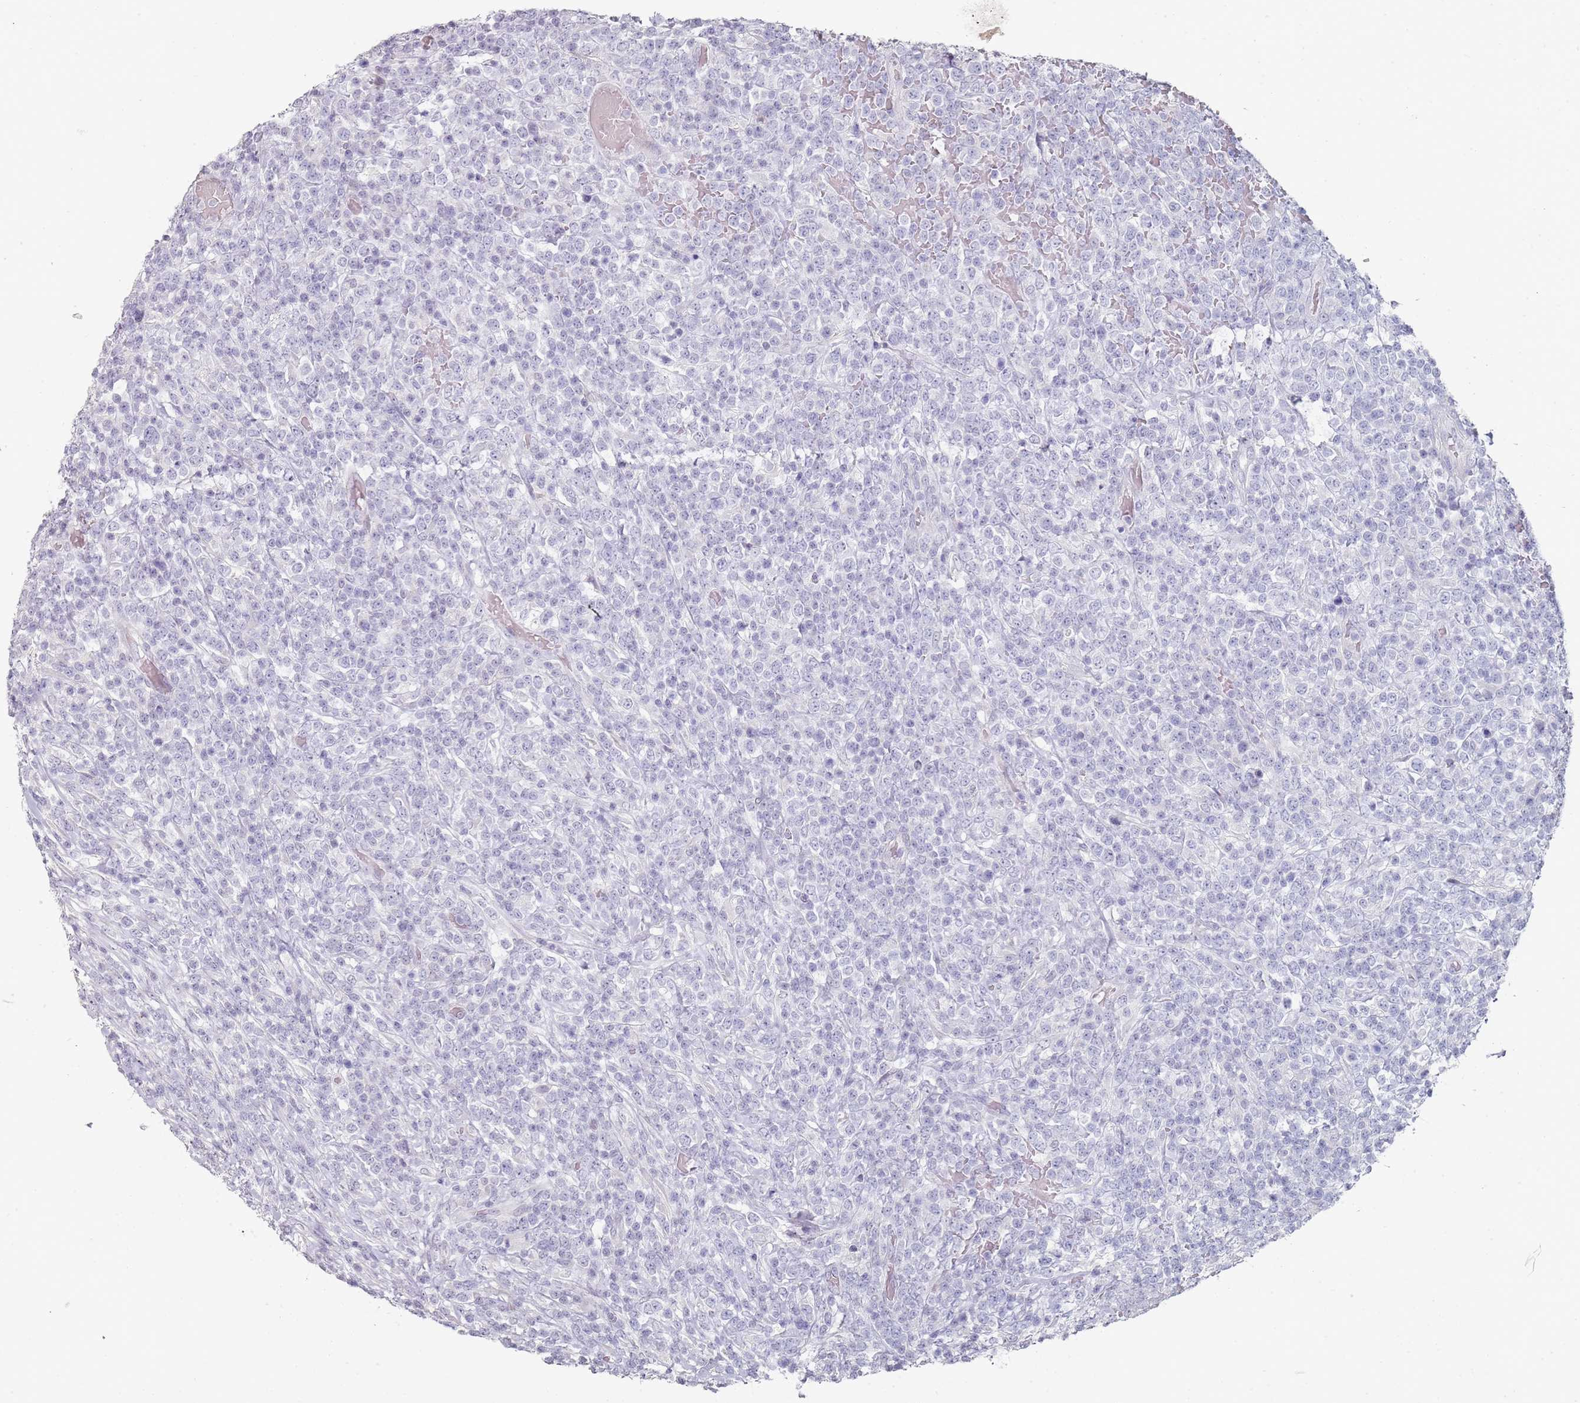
{"staining": {"intensity": "negative", "quantity": "none", "location": "none"}, "tissue": "lymphoma", "cell_type": "Tumor cells", "image_type": "cancer", "snomed": [{"axis": "morphology", "description": "Malignant lymphoma, non-Hodgkin's type, High grade"}, {"axis": "topography", "description": "Colon"}], "caption": "Immunohistochemical staining of lymphoma reveals no significant expression in tumor cells.", "gene": "DNAH11", "patient": {"sex": "female", "age": 53}}